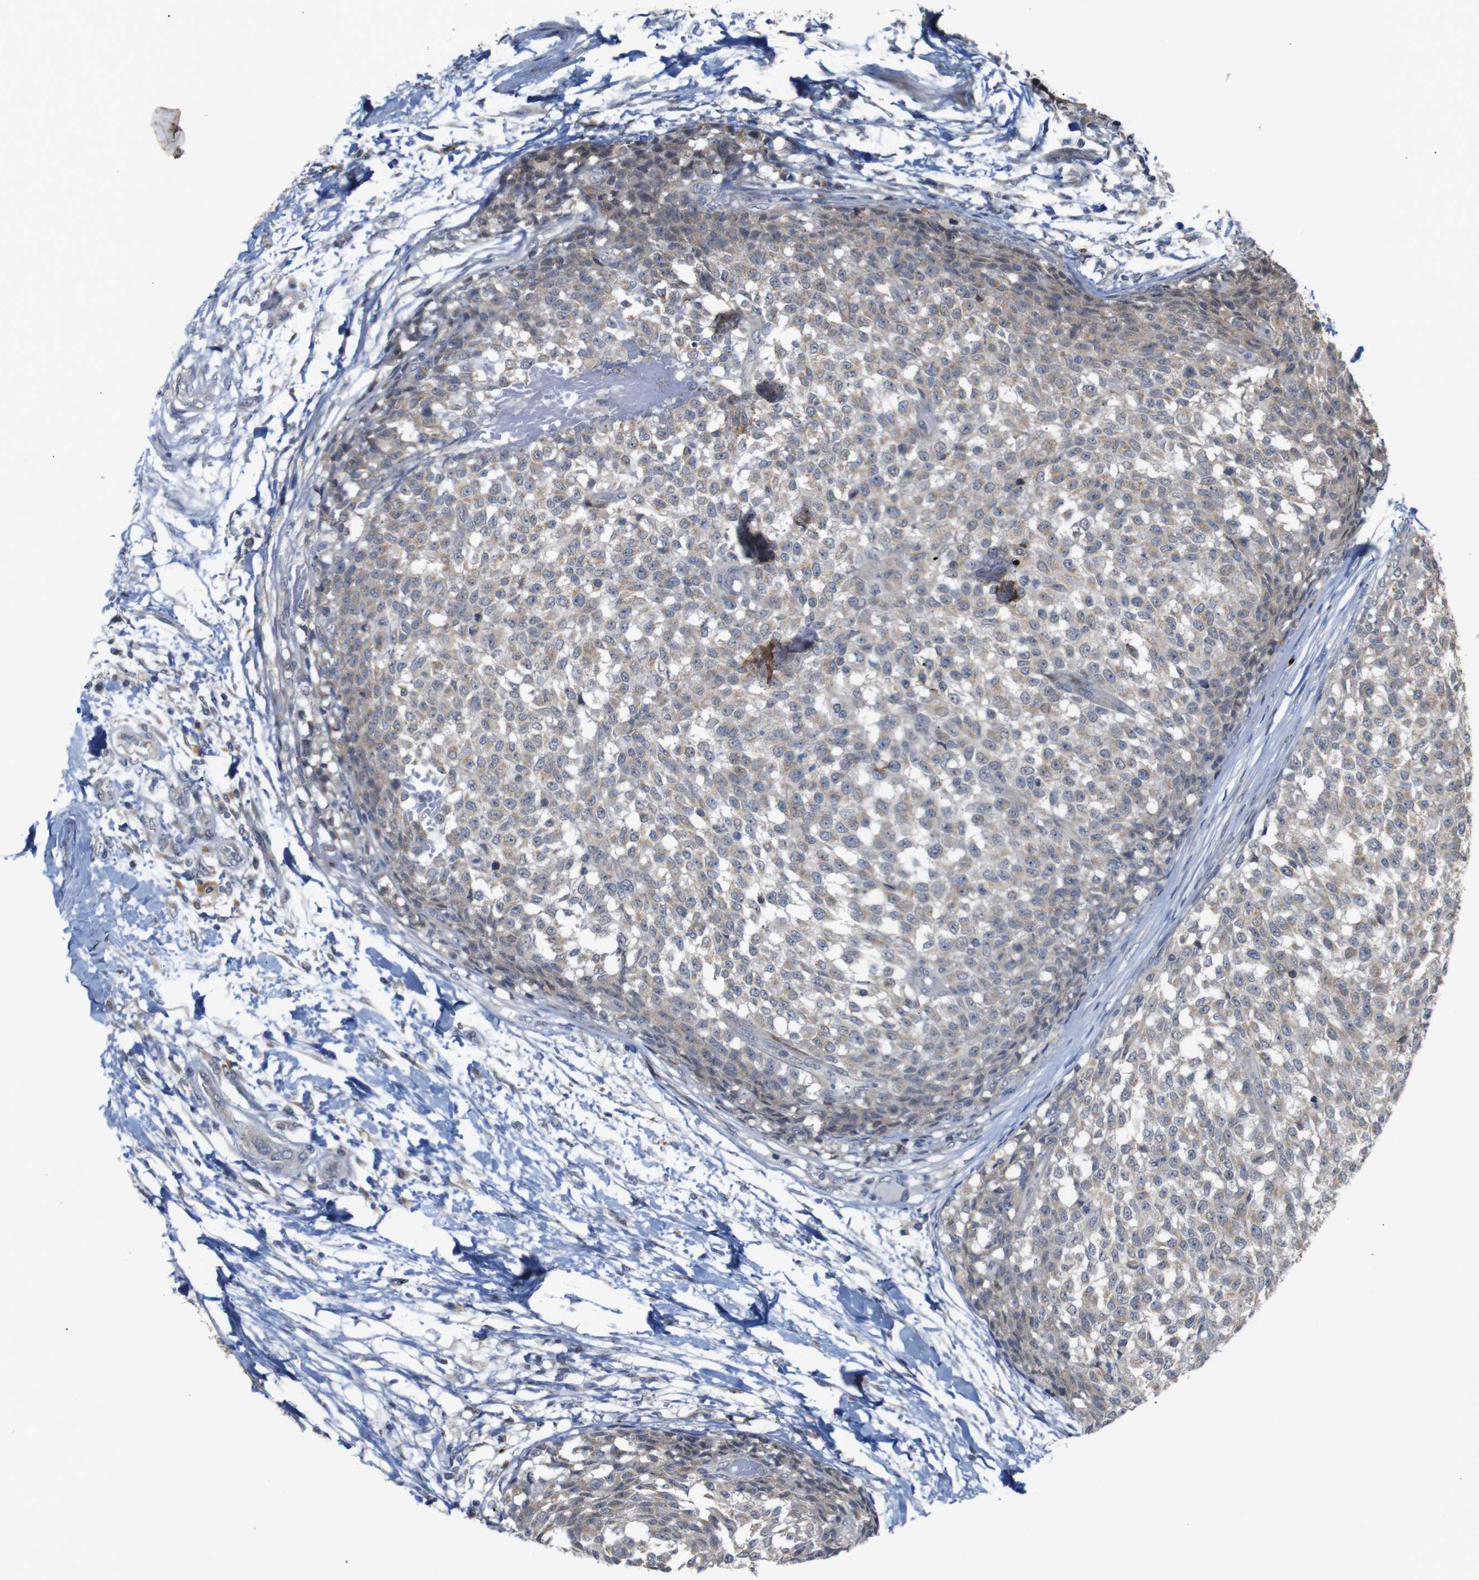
{"staining": {"intensity": "weak", "quantity": ">75%", "location": "cytoplasmic/membranous"}, "tissue": "testis cancer", "cell_type": "Tumor cells", "image_type": "cancer", "snomed": [{"axis": "morphology", "description": "Seminoma, NOS"}, {"axis": "topography", "description": "Testis"}], "caption": "This photomicrograph shows IHC staining of human seminoma (testis), with low weak cytoplasmic/membranous positivity in approximately >75% of tumor cells.", "gene": "ATP7B", "patient": {"sex": "male", "age": 59}}